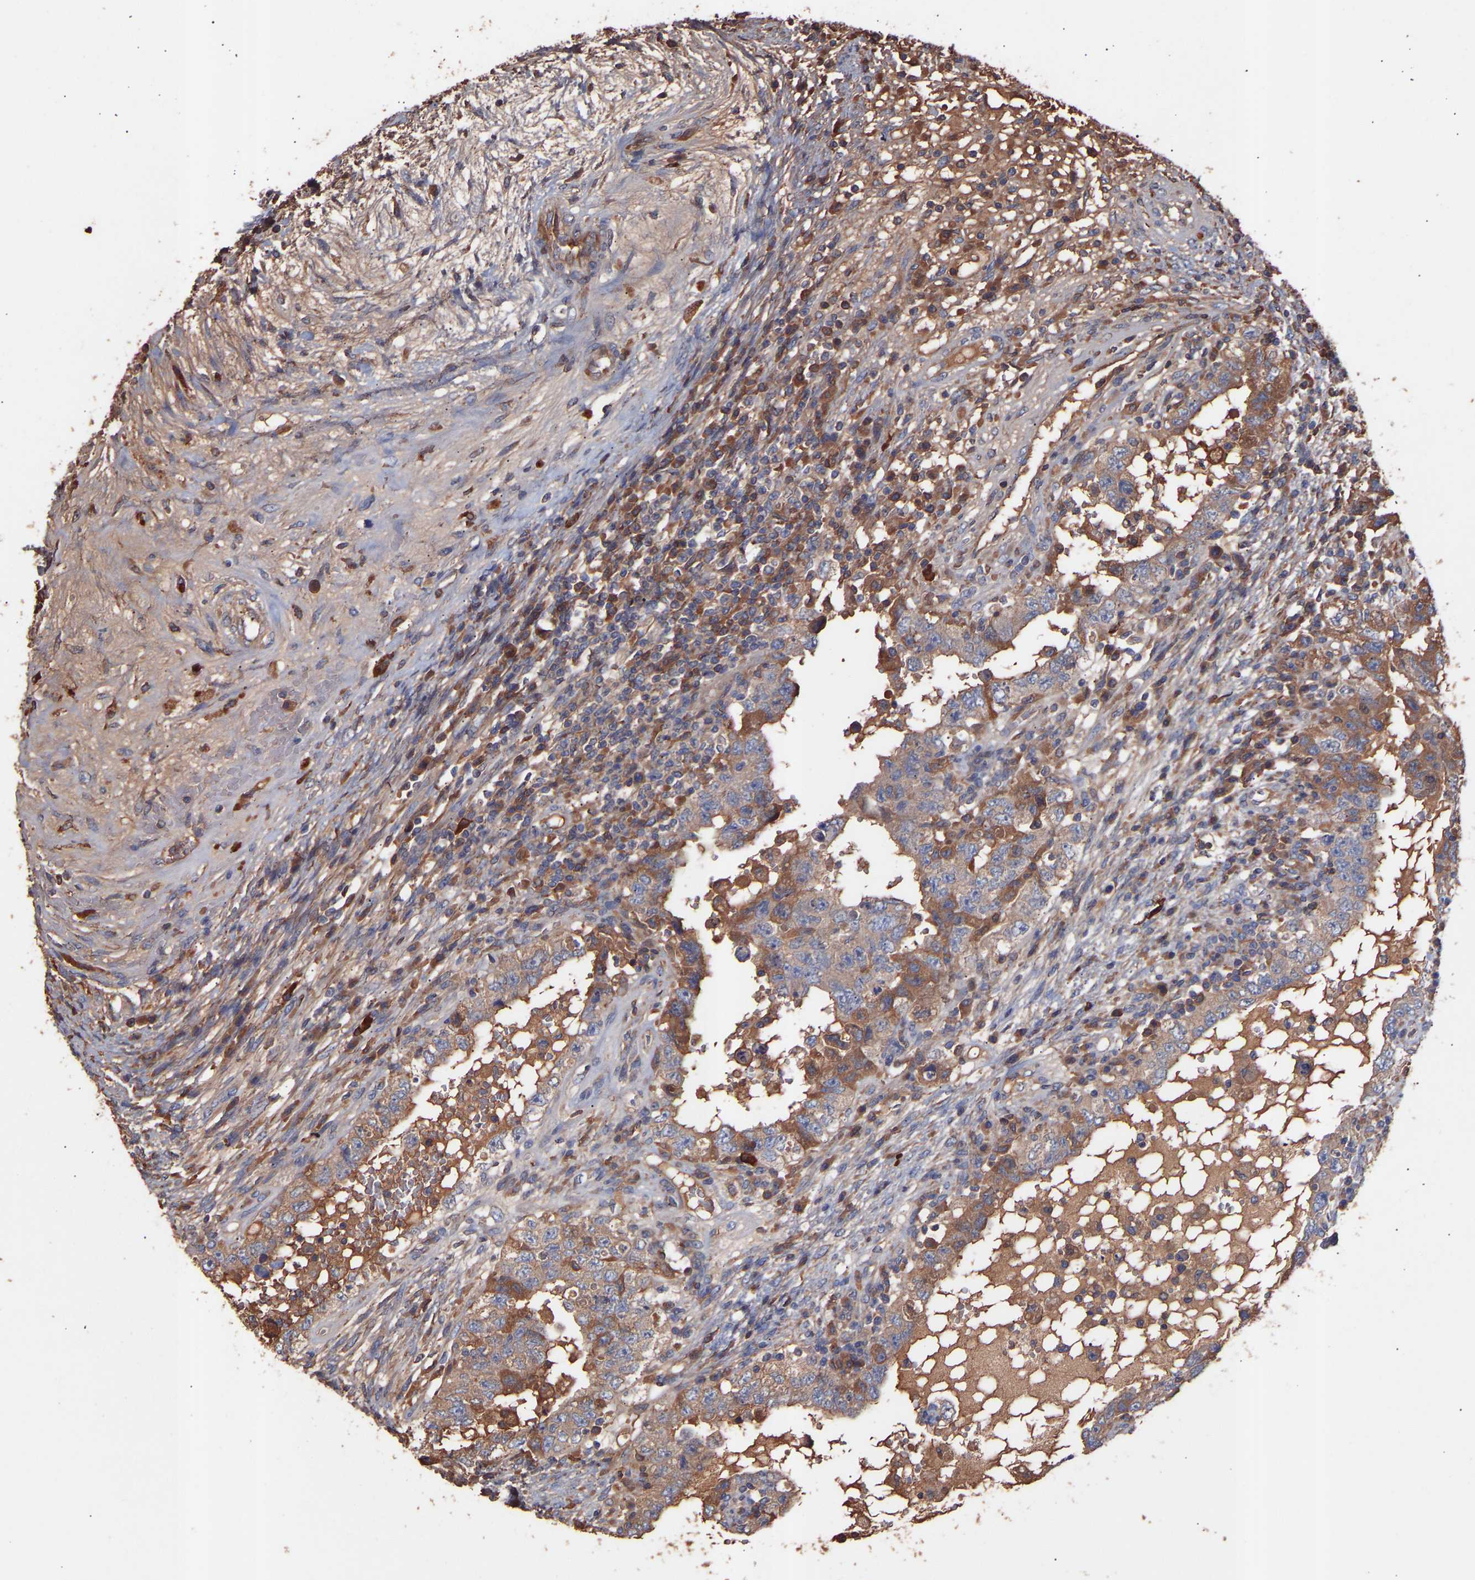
{"staining": {"intensity": "moderate", "quantity": ">75%", "location": "cytoplasmic/membranous"}, "tissue": "testis cancer", "cell_type": "Tumor cells", "image_type": "cancer", "snomed": [{"axis": "morphology", "description": "Carcinoma, Embryonal, NOS"}, {"axis": "topography", "description": "Testis"}], "caption": "About >75% of tumor cells in testis cancer (embryonal carcinoma) show moderate cytoplasmic/membranous protein expression as visualized by brown immunohistochemical staining.", "gene": "TMEM268", "patient": {"sex": "male", "age": 26}}